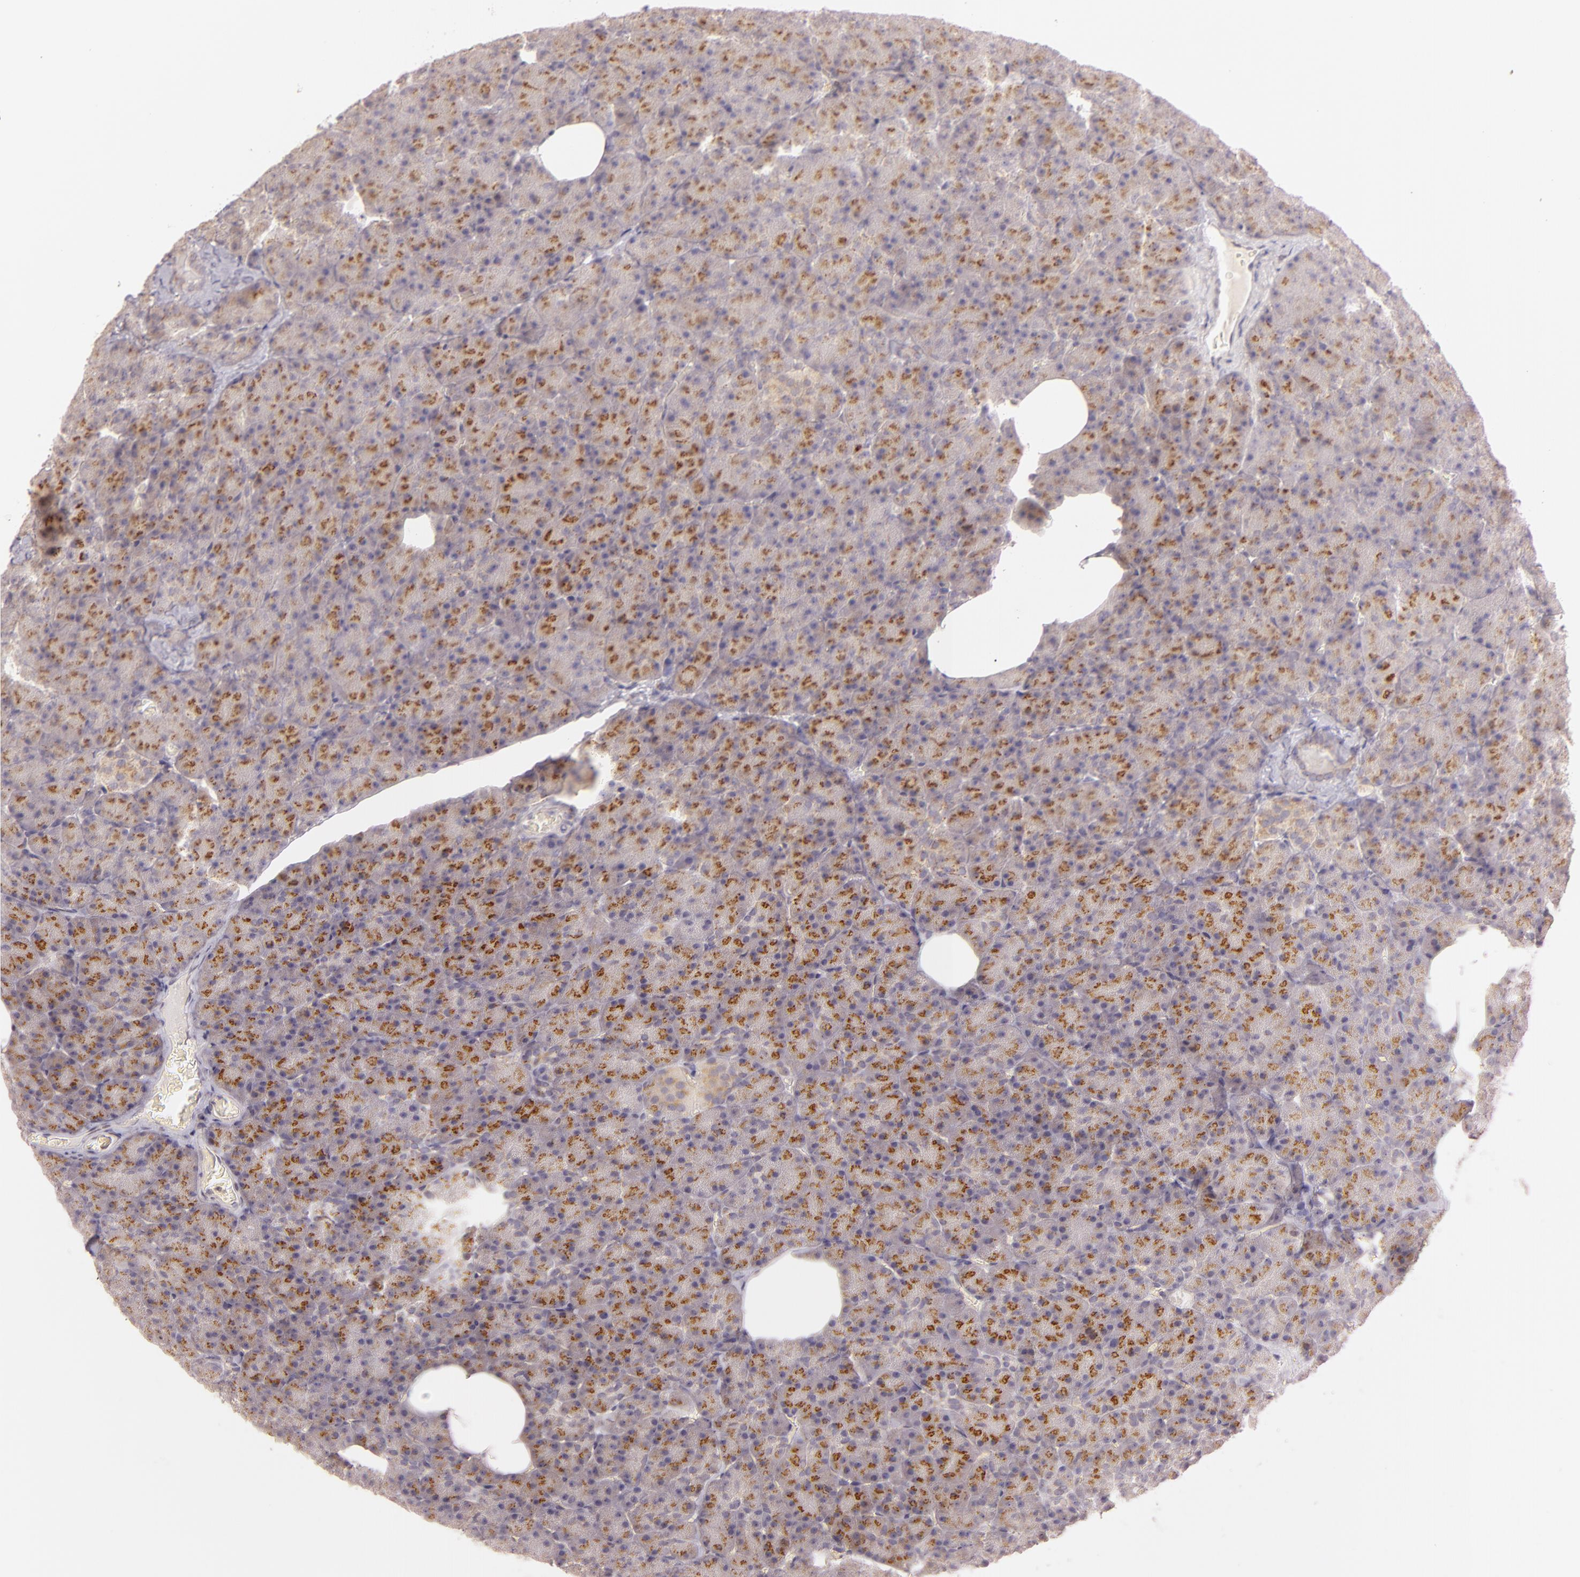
{"staining": {"intensity": "moderate", "quantity": ">75%", "location": "cytoplasmic/membranous"}, "tissue": "pancreas", "cell_type": "Exocrine glandular cells", "image_type": "normal", "snomed": [{"axis": "morphology", "description": "Normal tissue, NOS"}, {"axis": "topography", "description": "Pancreas"}], "caption": "The immunohistochemical stain labels moderate cytoplasmic/membranous staining in exocrine glandular cells of unremarkable pancreas.", "gene": "LGMN", "patient": {"sex": "female", "age": 35}}